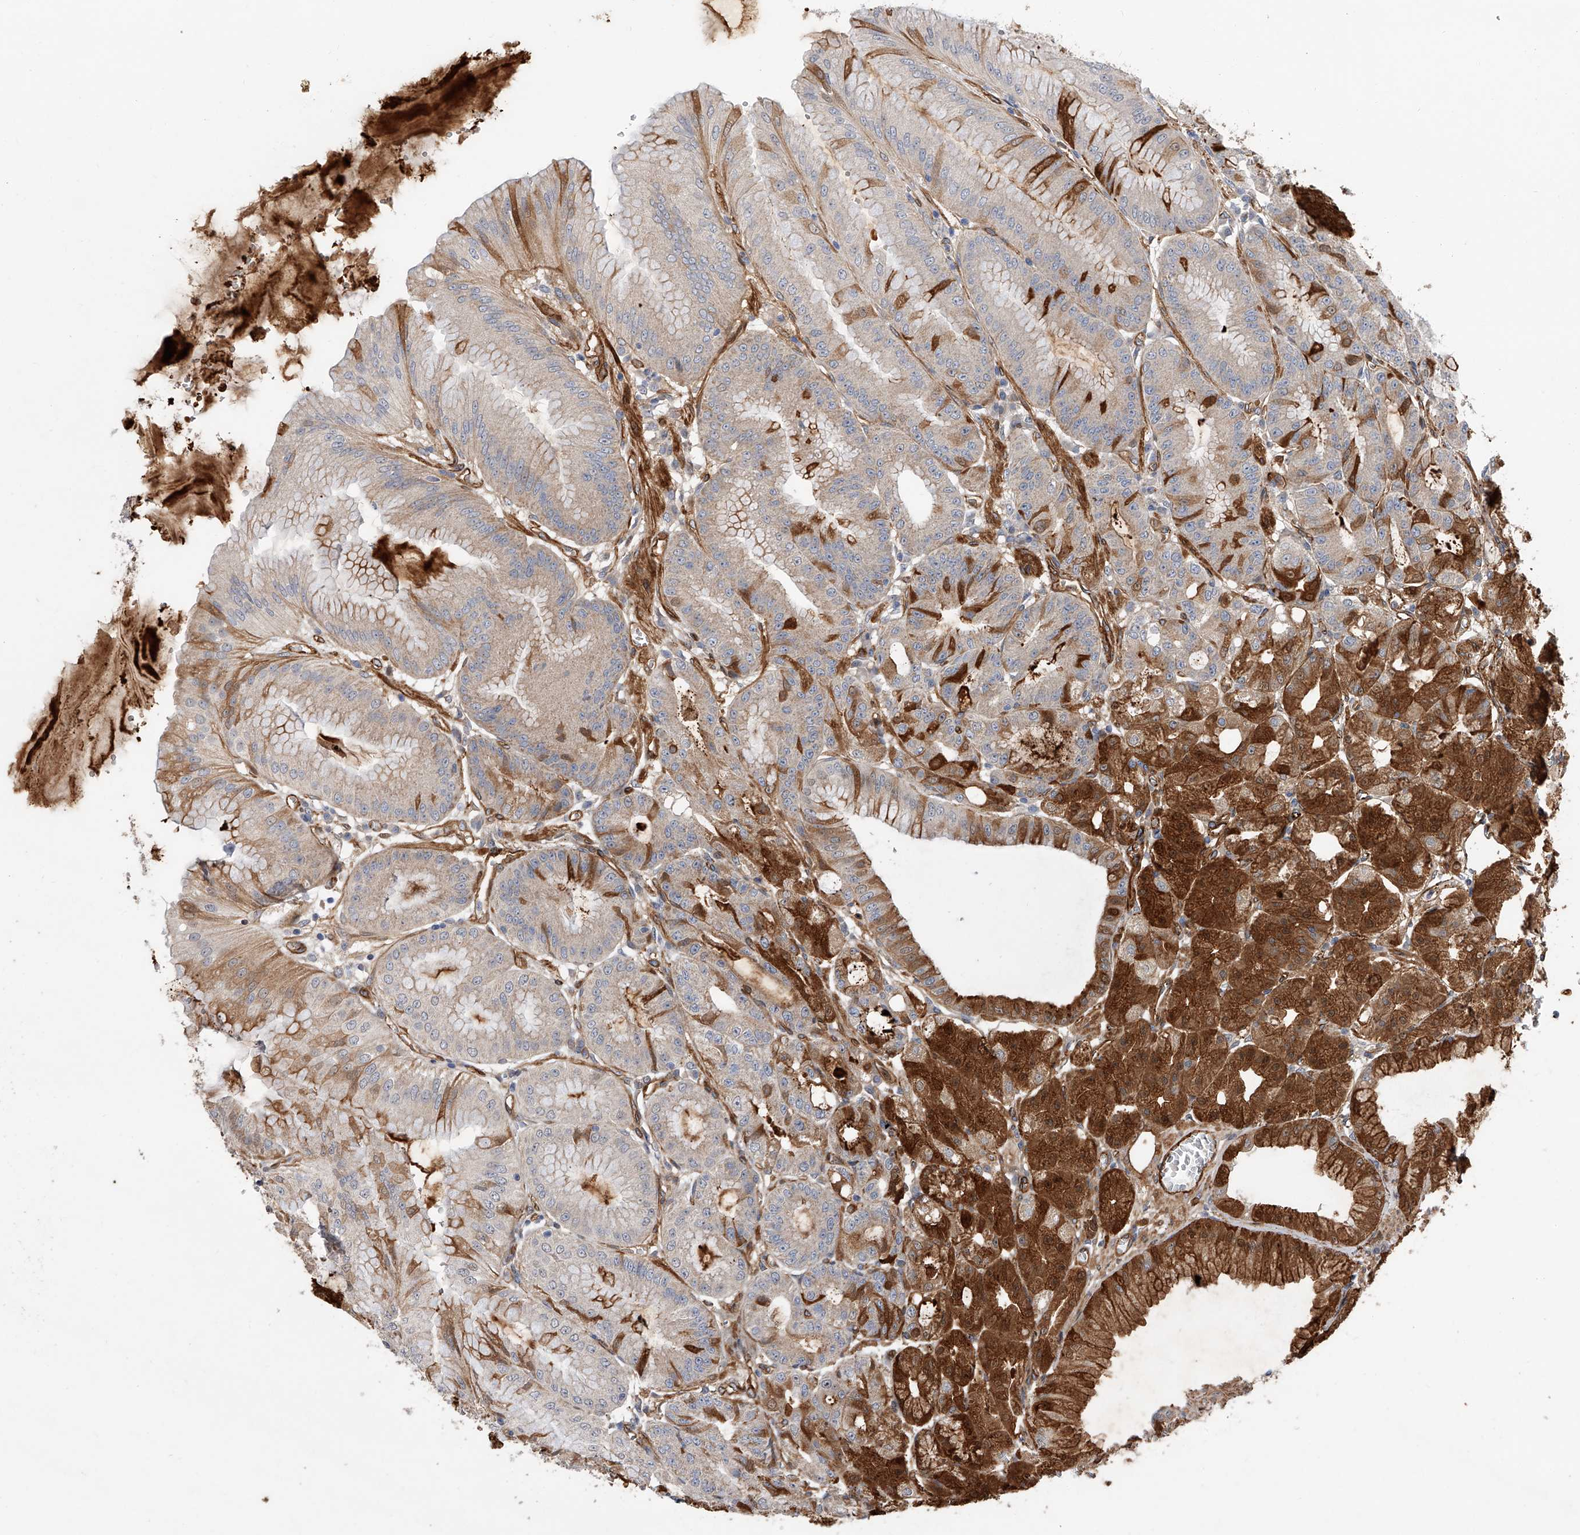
{"staining": {"intensity": "strong", "quantity": "25%-75%", "location": "cytoplasmic/membranous"}, "tissue": "stomach", "cell_type": "Glandular cells", "image_type": "normal", "snomed": [{"axis": "morphology", "description": "Normal tissue, NOS"}, {"axis": "topography", "description": "Stomach, lower"}], "caption": "Immunohistochemical staining of normal human stomach reveals high levels of strong cytoplasmic/membranous staining in approximately 25%-75% of glandular cells. (DAB (3,3'-diaminobenzidine) IHC with brightfield microscopy, high magnification).", "gene": "PDSS2", "patient": {"sex": "male", "age": 71}}